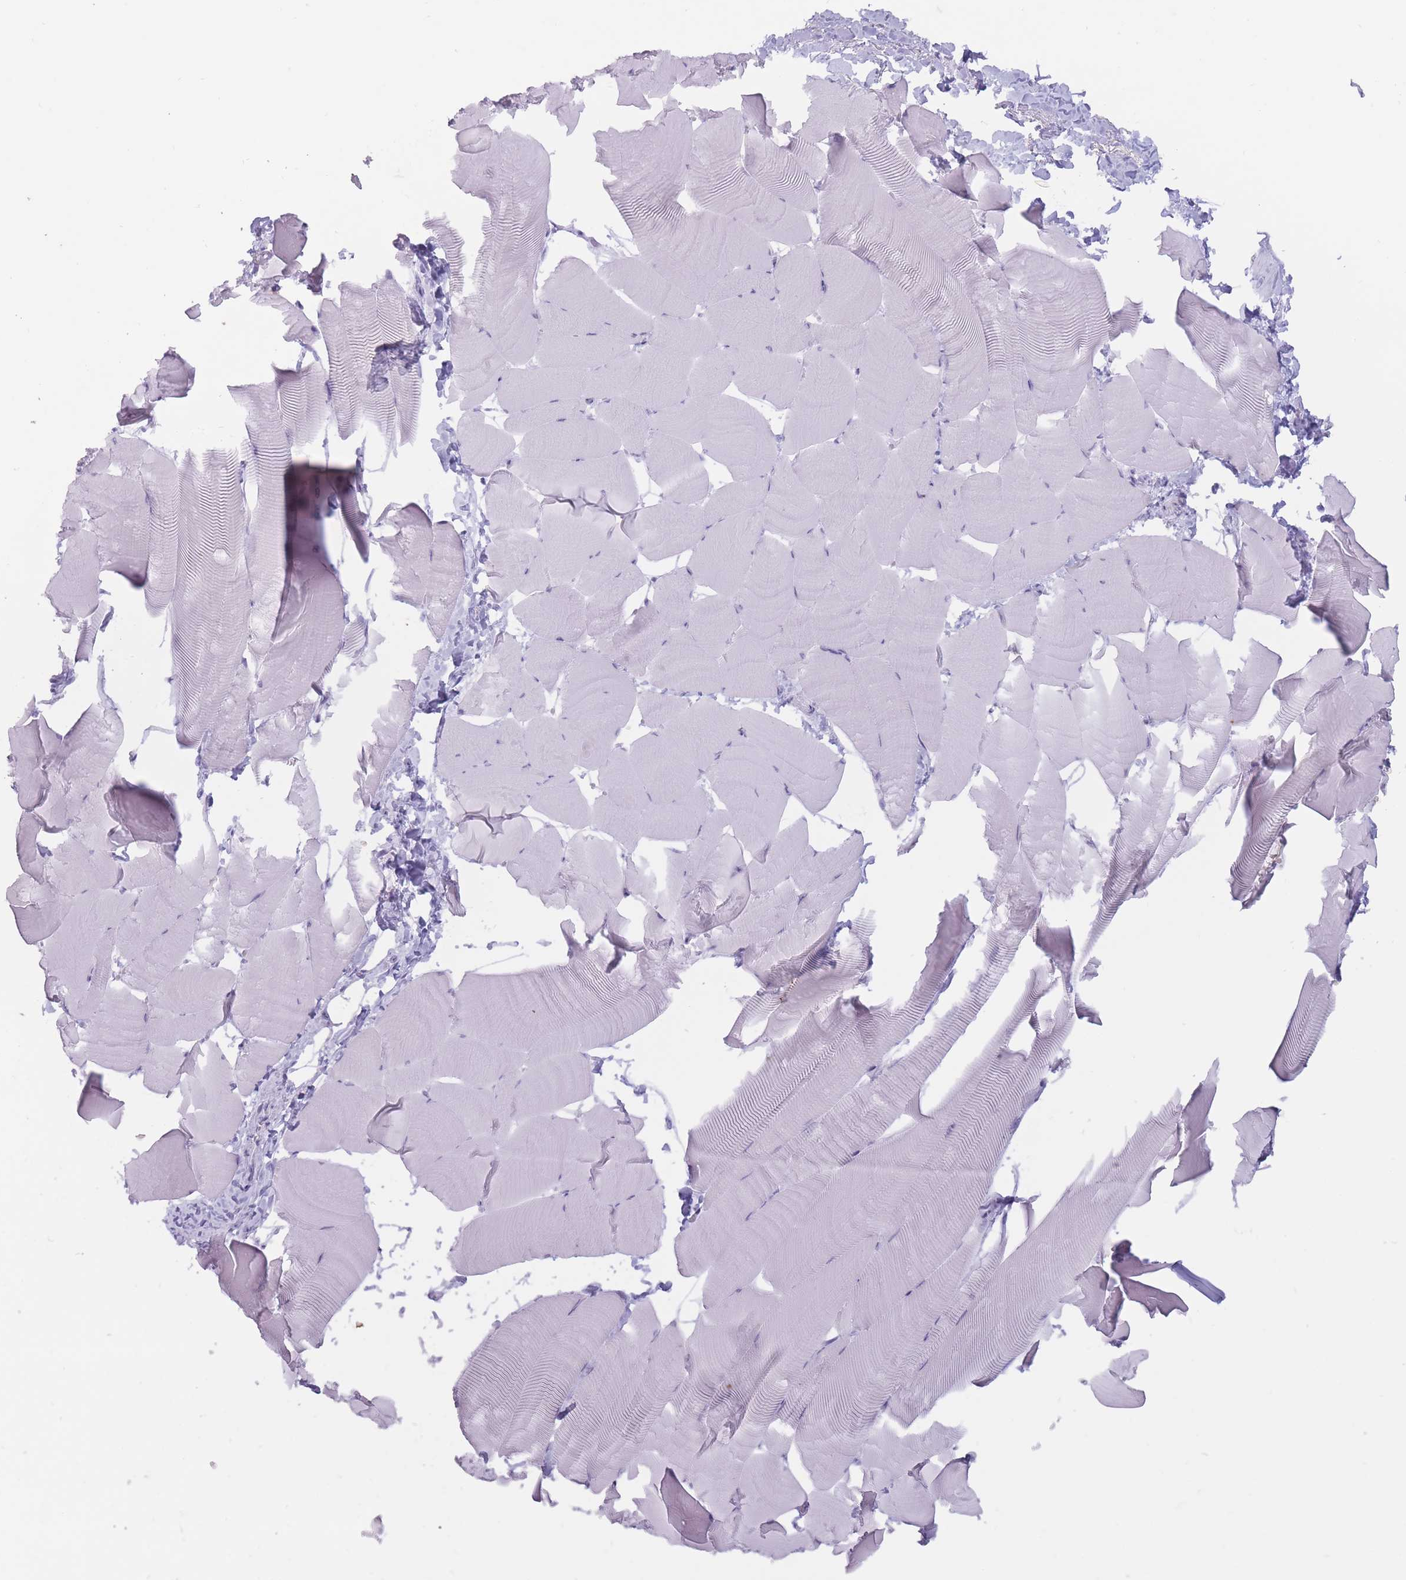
{"staining": {"intensity": "negative", "quantity": "none", "location": "none"}, "tissue": "skeletal muscle", "cell_type": "Myocytes", "image_type": "normal", "snomed": [{"axis": "morphology", "description": "Normal tissue, NOS"}, {"axis": "topography", "description": "Skeletal muscle"}], "caption": "Protein analysis of unremarkable skeletal muscle reveals no significant positivity in myocytes.", "gene": "PNMA3", "patient": {"sex": "male", "age": 25}}